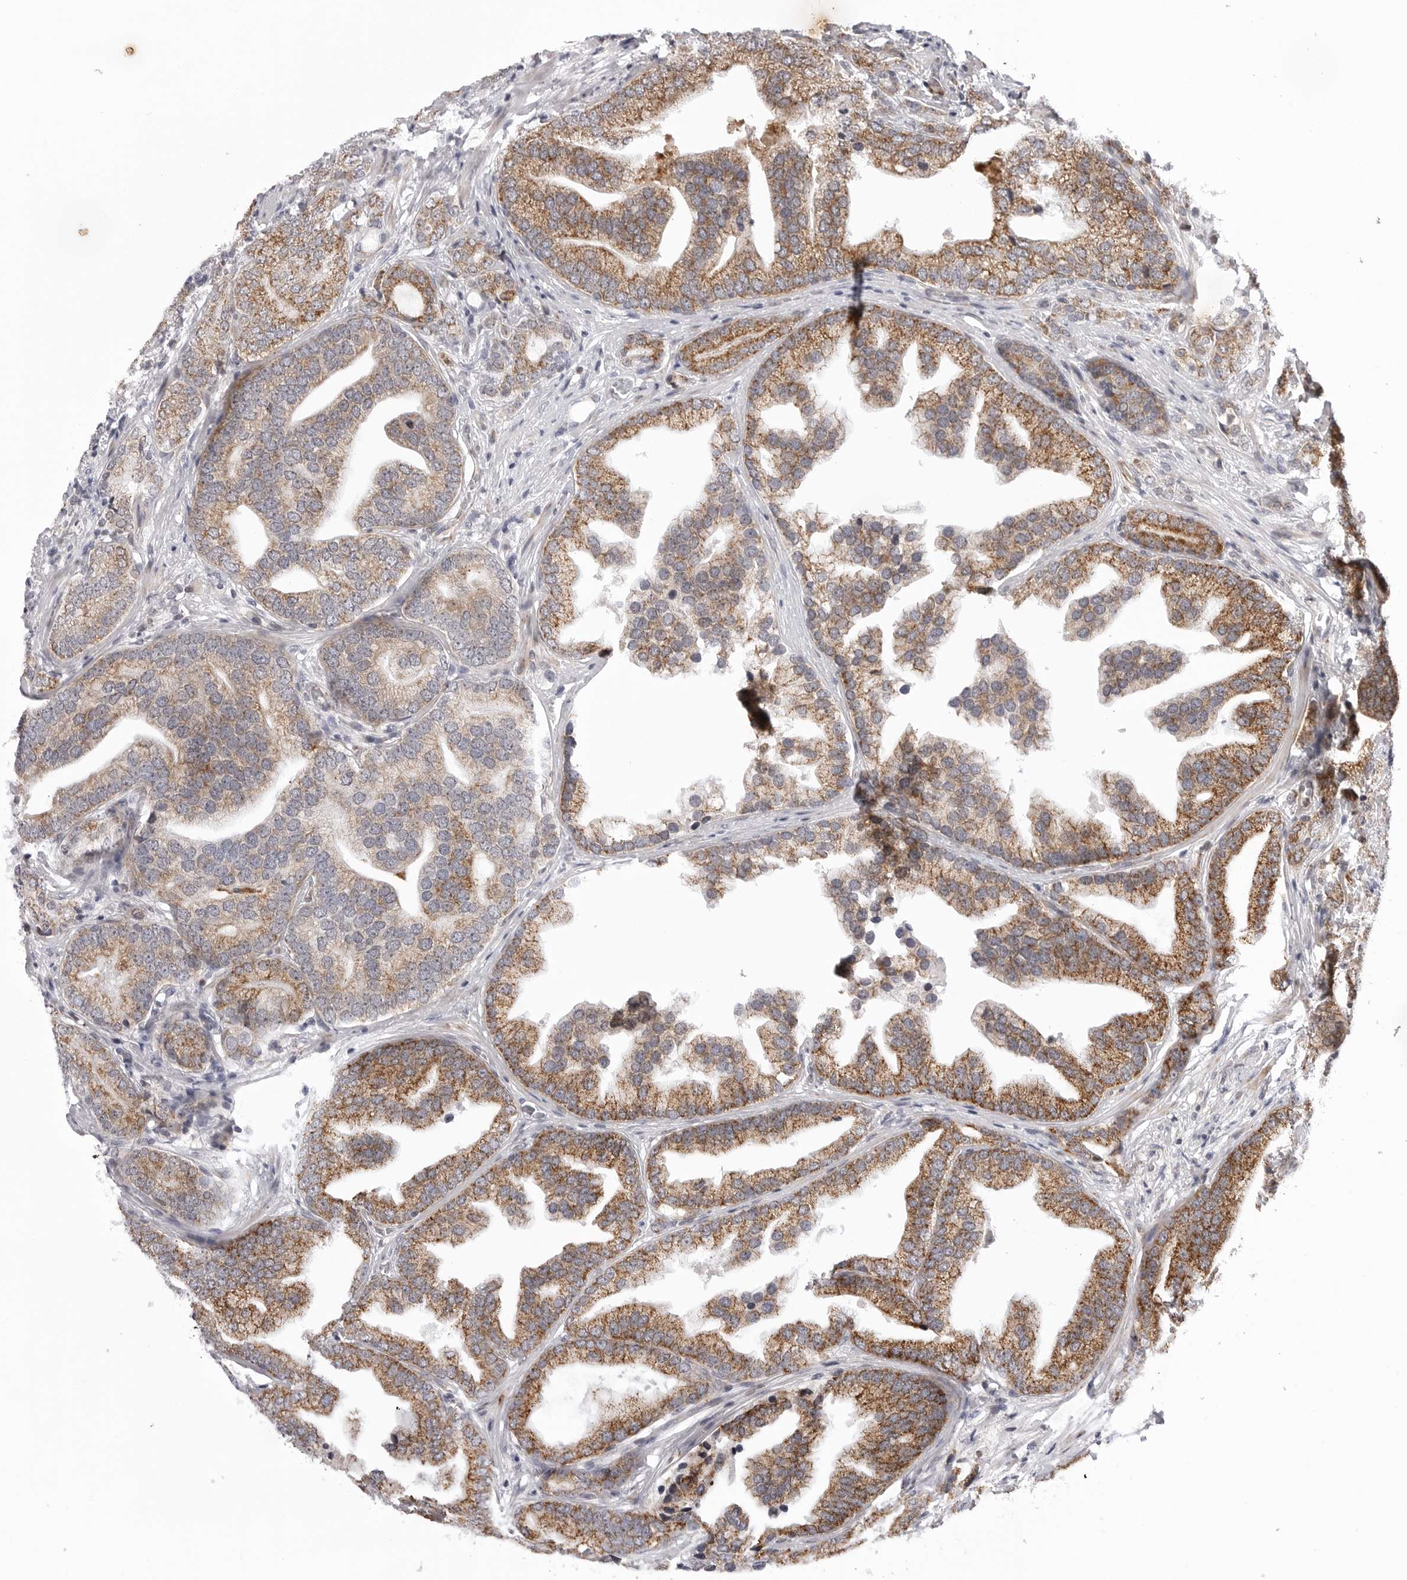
{"staining": {"intensity": "moderate", "quantity": ">75%", "location": "cytoplasmic/membranous"}, "tissue": "prostate cancer", "cell_type": "Tumor cells", "image_type": "cancer", "snomed": [{"axis": "morphology", "description": "Adenocarcinoma, High grade"}, {"axis": "topography", "description": "Prostate"}], "caption": "IHC of adenocarcinoma (high-grade) (prostate) exhibits medium levels of moderate cytoplasmic/membranous expression in approximately >75% of tumor cells. (Stains: DAB in brown, nuclei in blue, Microscopy: brightfield microscopy at high magnification).", "gene": "CDK20", "patient": {"sex": "male", "age": 57}}